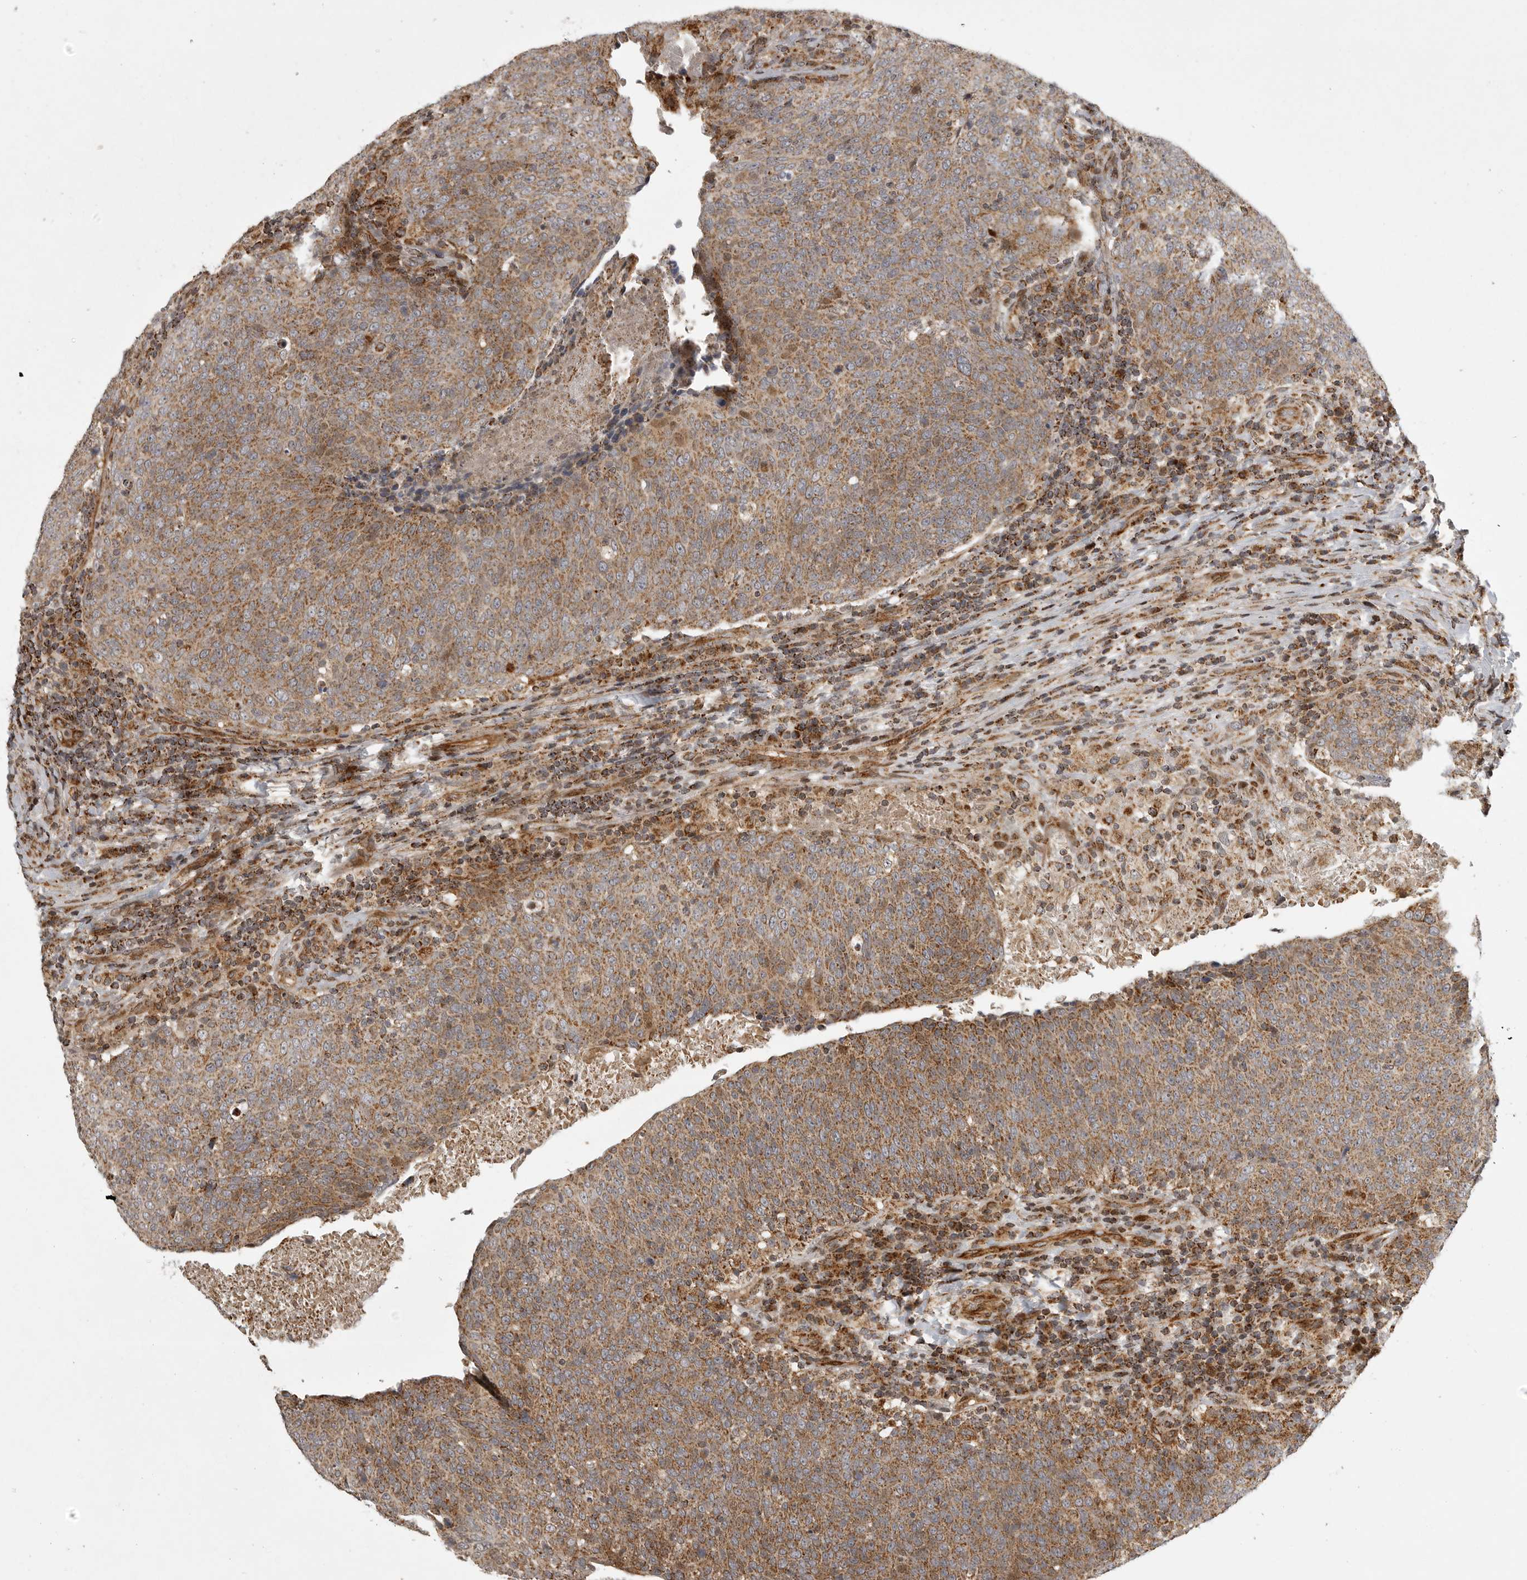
{"staining": {"intensity": "moderate", "quantity": ">75%", "location": "cytoplasmic/membranous"}, "tissue": "head and neck cancer", "cell_type": "Tumor cells", "image_type": "cancer", "snomed": [{"axis": "morphology", "description": "Squamous cell carcinoma, NOS"}, {"axis": "morphology", "description": "Squamous cell carcinoma, metastatic, NOS"}, {"axis": "topography", "description": "Lymph node"}, {"axis": "topography", "description": "Head-Neck"}], "caption": "There is medium levels of moderate cytoplasmic/membranous expression in tumor cells of head and neck cancer (metastatic squamous cell carcinoma), as demonstrated by immunohistochemical staining (brown color).", "gene": "NARS2", "patient": {"sex": "male", "age": 62}}